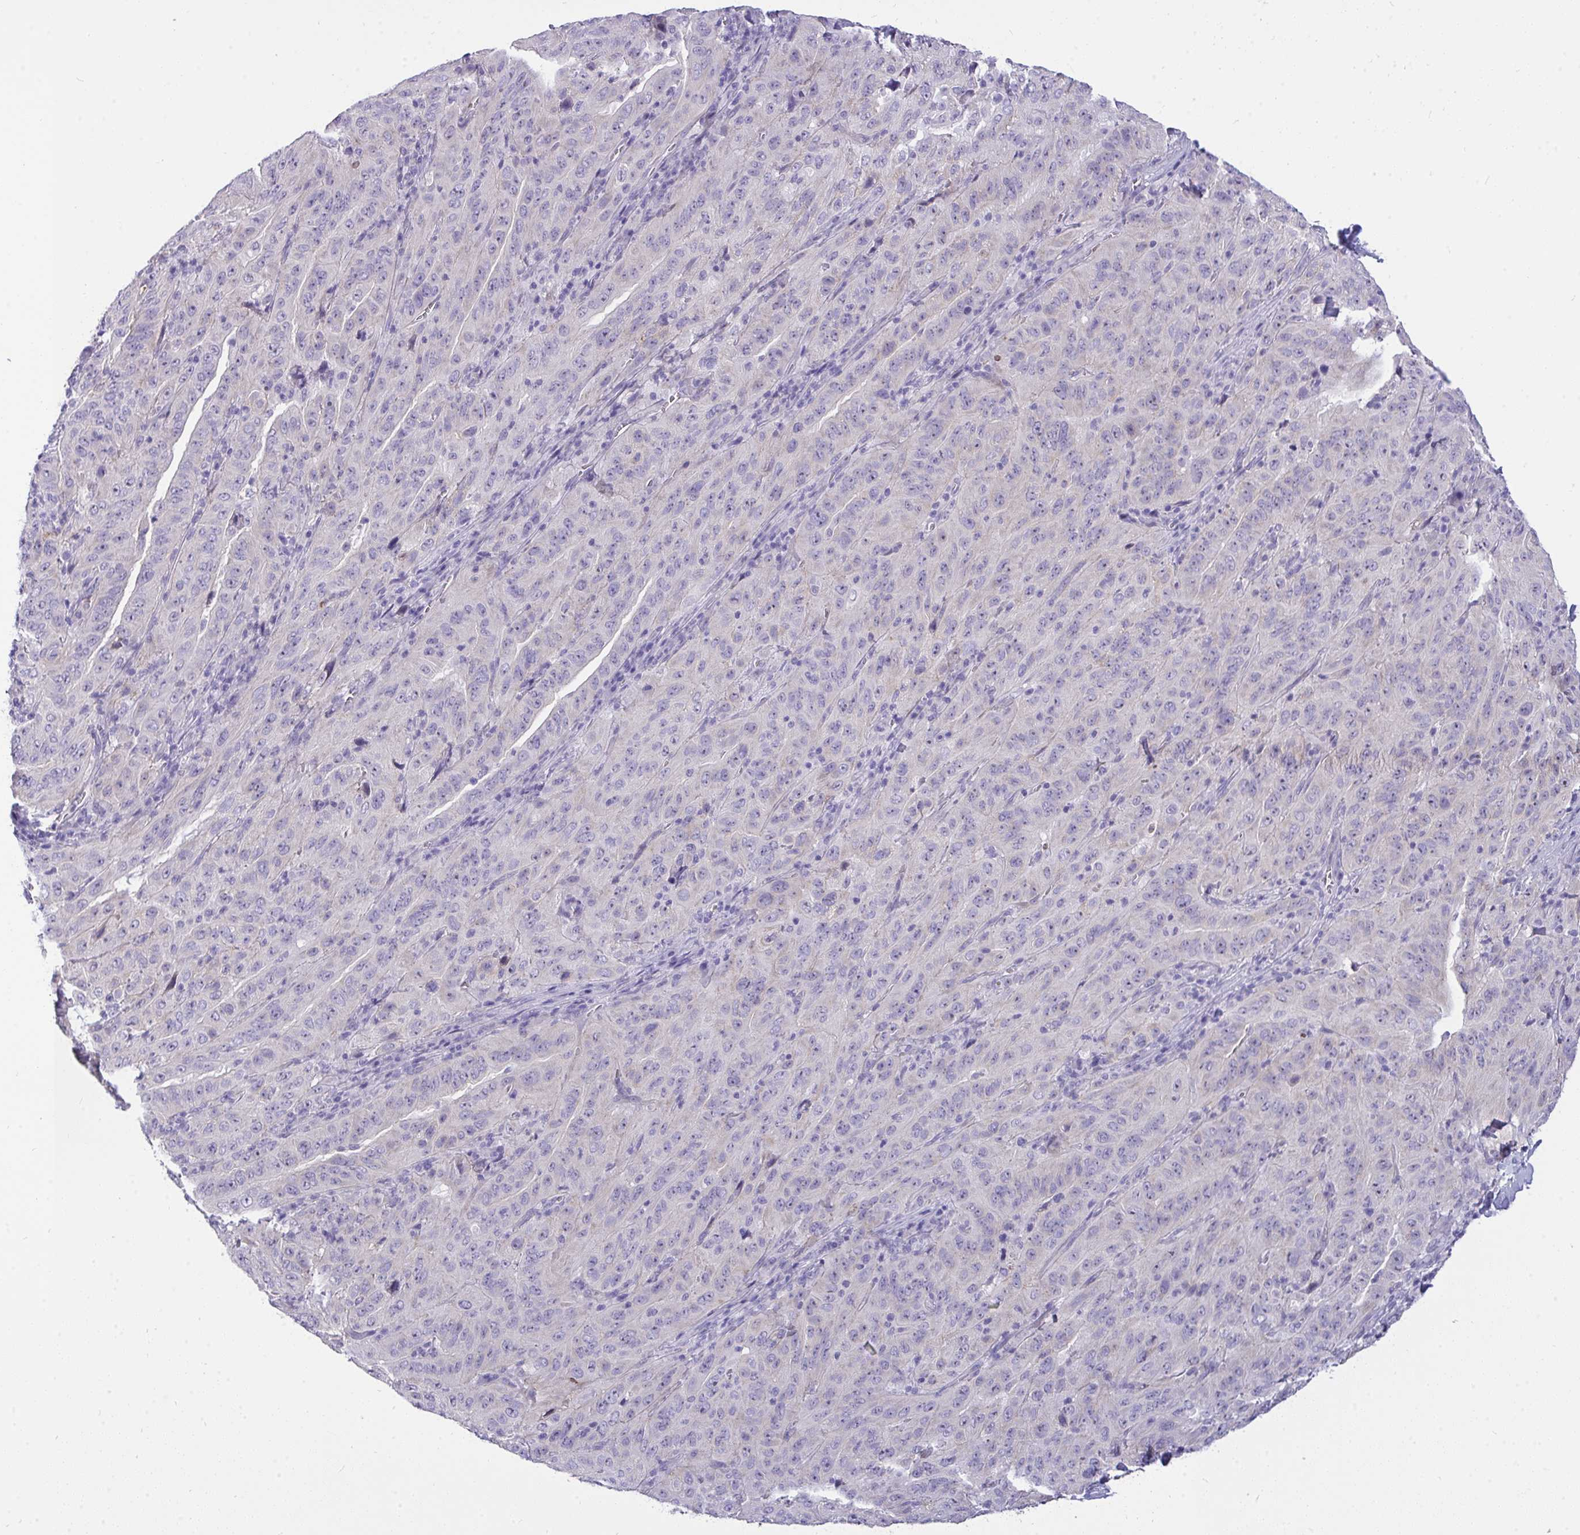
{"staining": {"intensity": "negative", "quantity": "none", "location": "none"}, "tissue": "pancreatic cancer", "cell_type": "Tumor cells", "image_type": "cancer", "snomed": [{"axis": "morphology", "description": "Adenocarcinoma, NOS"}, {"axis": "topography", "description": "Pancreas"}], "caption": "Immunohistochemical staining of human pancreatic cancer shows no significant staining in tumor cells. (DAB (3,3'-diaminobenzidine) immunohistochemistry (IHC), high magnification).", "gene": "VGLL3", "patient": {"sex": "male", "age": 63}}